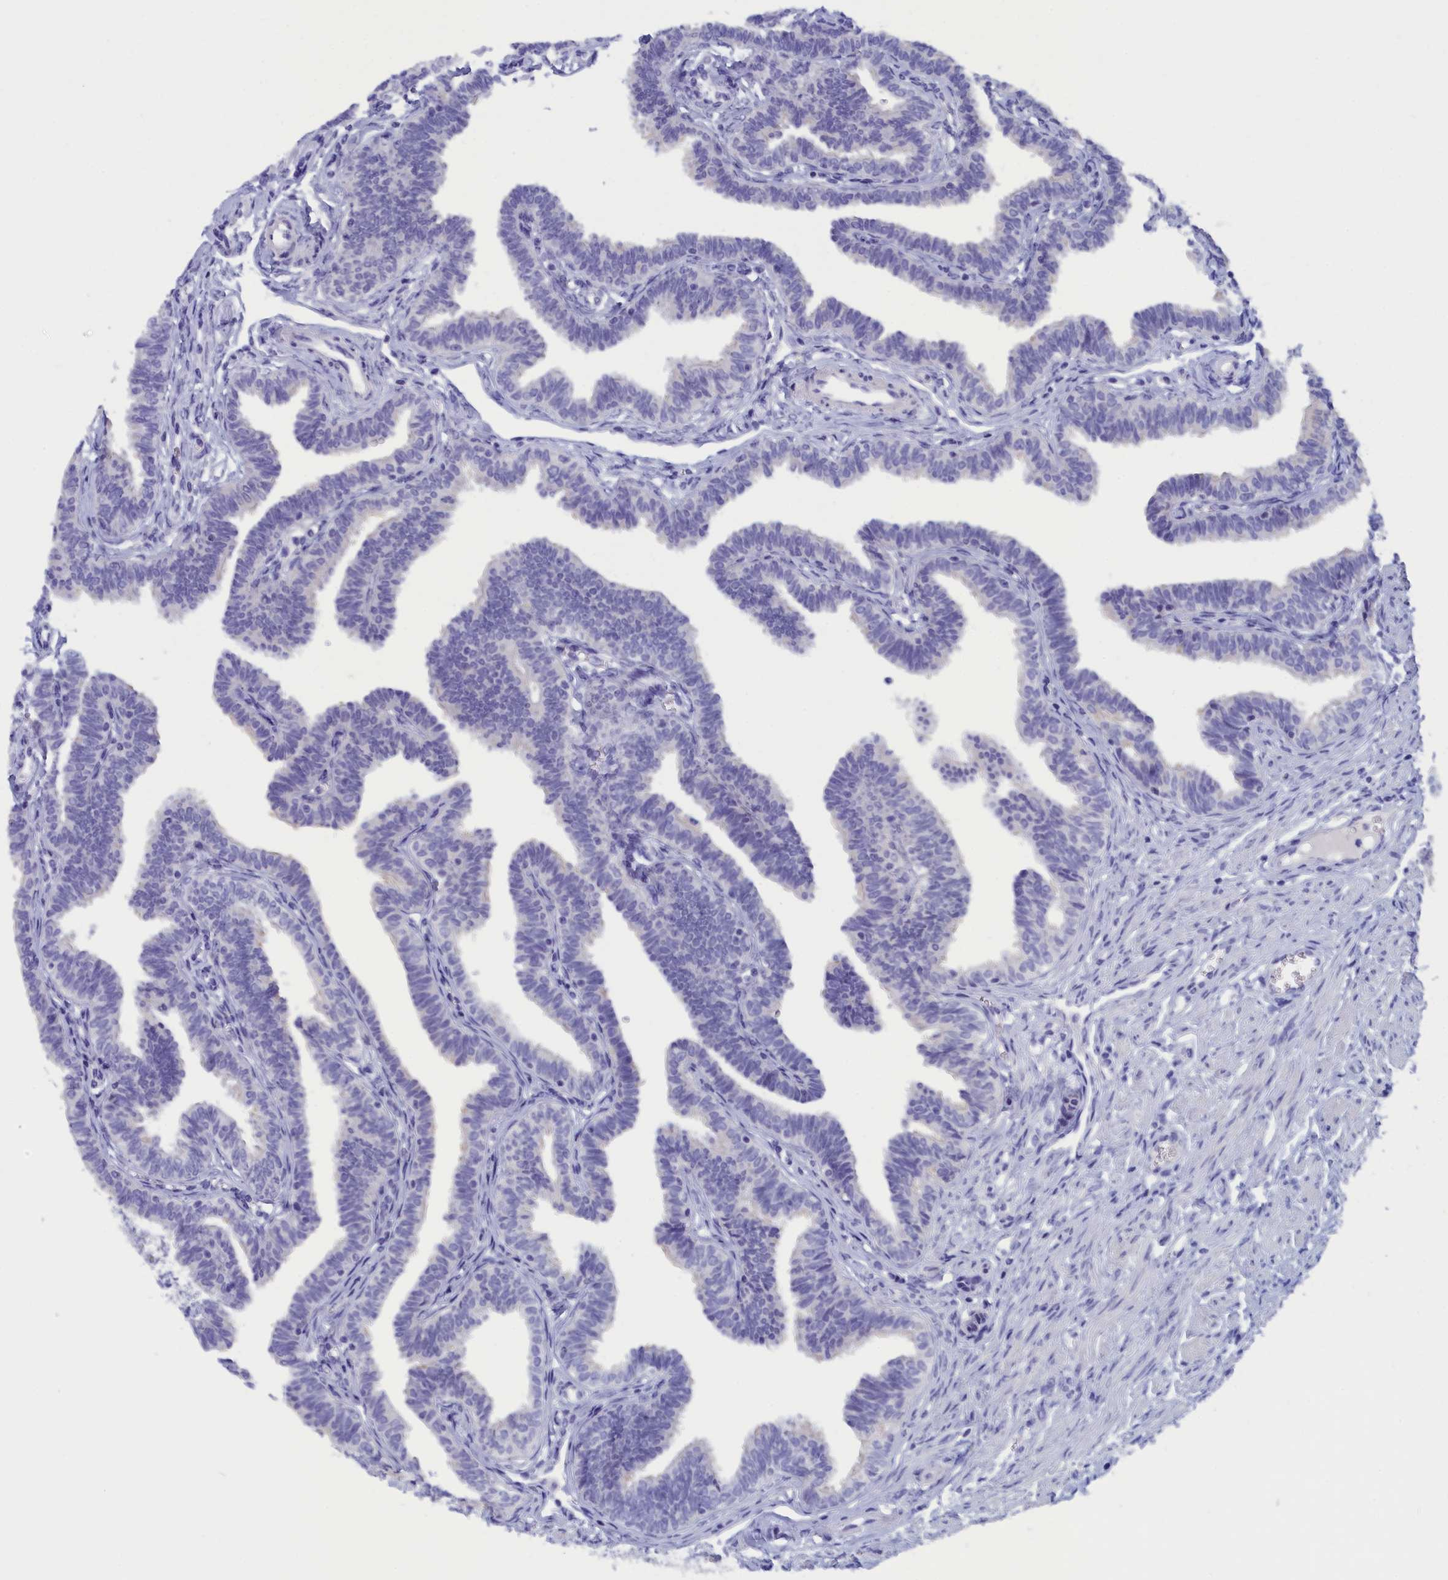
{"staining": {"intensity": "negative", "quantity": "none", "location": "none"}, "tissue": "fallopian tube", "cell_type": "Glandular cells", "image_type": "normal", "snomed": [{"axis": "morphology", "description": "Normal tissue, NOS"}, {"axis": "topography", "description": "Fallopian tube"}, {"axis": "topography", "description": "Ovary"}], "caption": "Immunohistochemistry image of benign human fallopian tube stained for a protein (brown), which demonstrates no staining in glandular cells. The staining was performed using DAB (3,3'-diaminobenzidine) to visualize the protein expression in brown, while the nuclei were stained in blue with hematoxylin (Magnification: 20x).", "gene": "ANKRD2", "patient": {"sex": "female", "age": 23}}